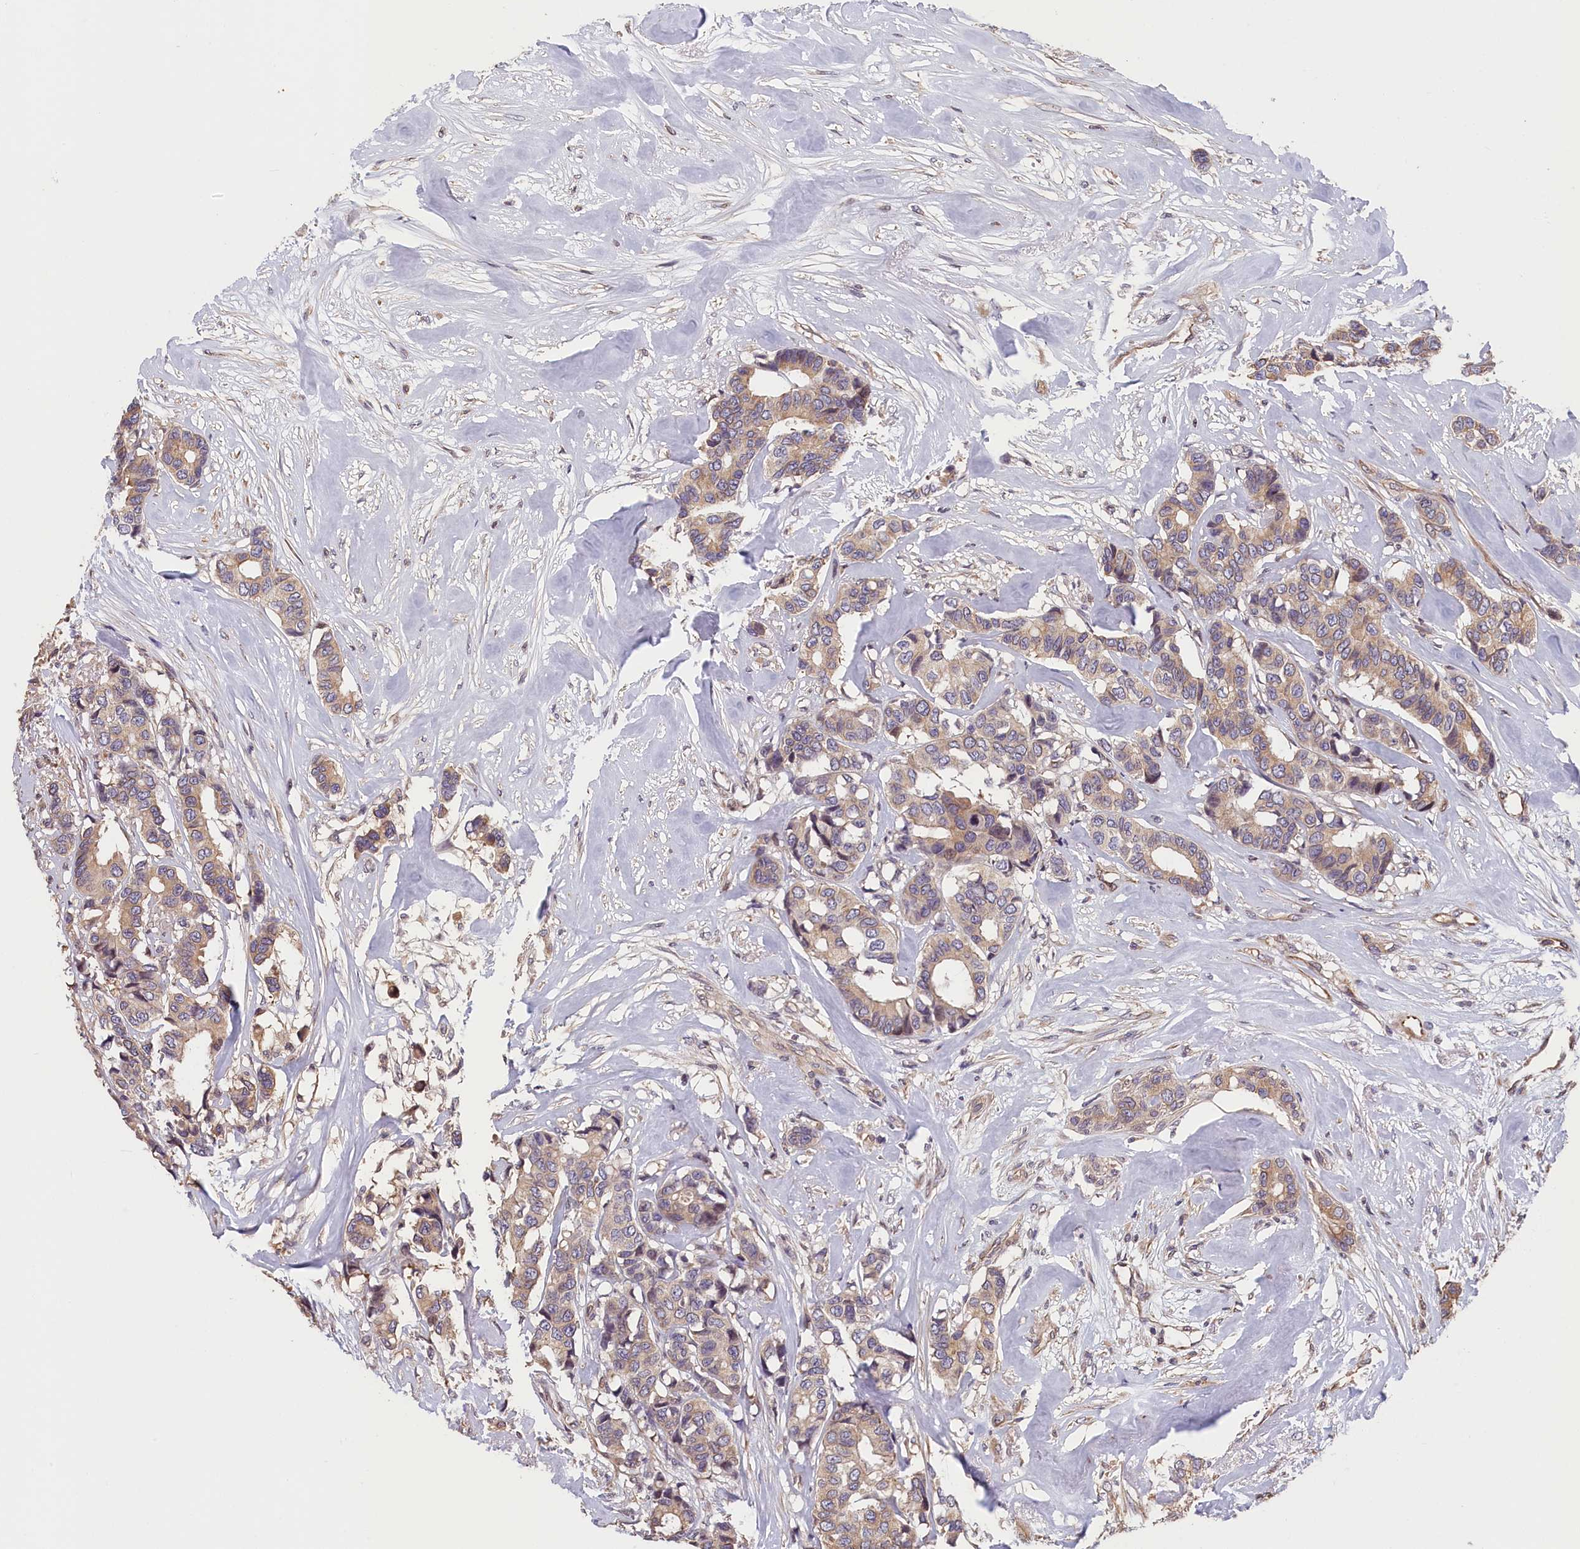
{"staining": {"intensity": "weak", "quantity": ">75%", "location": "cytoplasmic/membranous"}, "tissue": "breast cancer", "cell_type": "Tumor cells", "image_type": "cancer", "snomed": [{"axis": "morphology", "description": "Duct carcinoma"}, {"axis": "topography", "description": "Breast"}], "caption": "Immunohistochemistry of infiltrating ductal carcinoma (breast) reveals low levels of weak cytoplasmic/membranous staining in about >75% of tumor cells. (DAB IHC with brightfield microscopy, high magnification).", "gene": "TMEM116", "patient": {"sex": "female", "age": 87}}